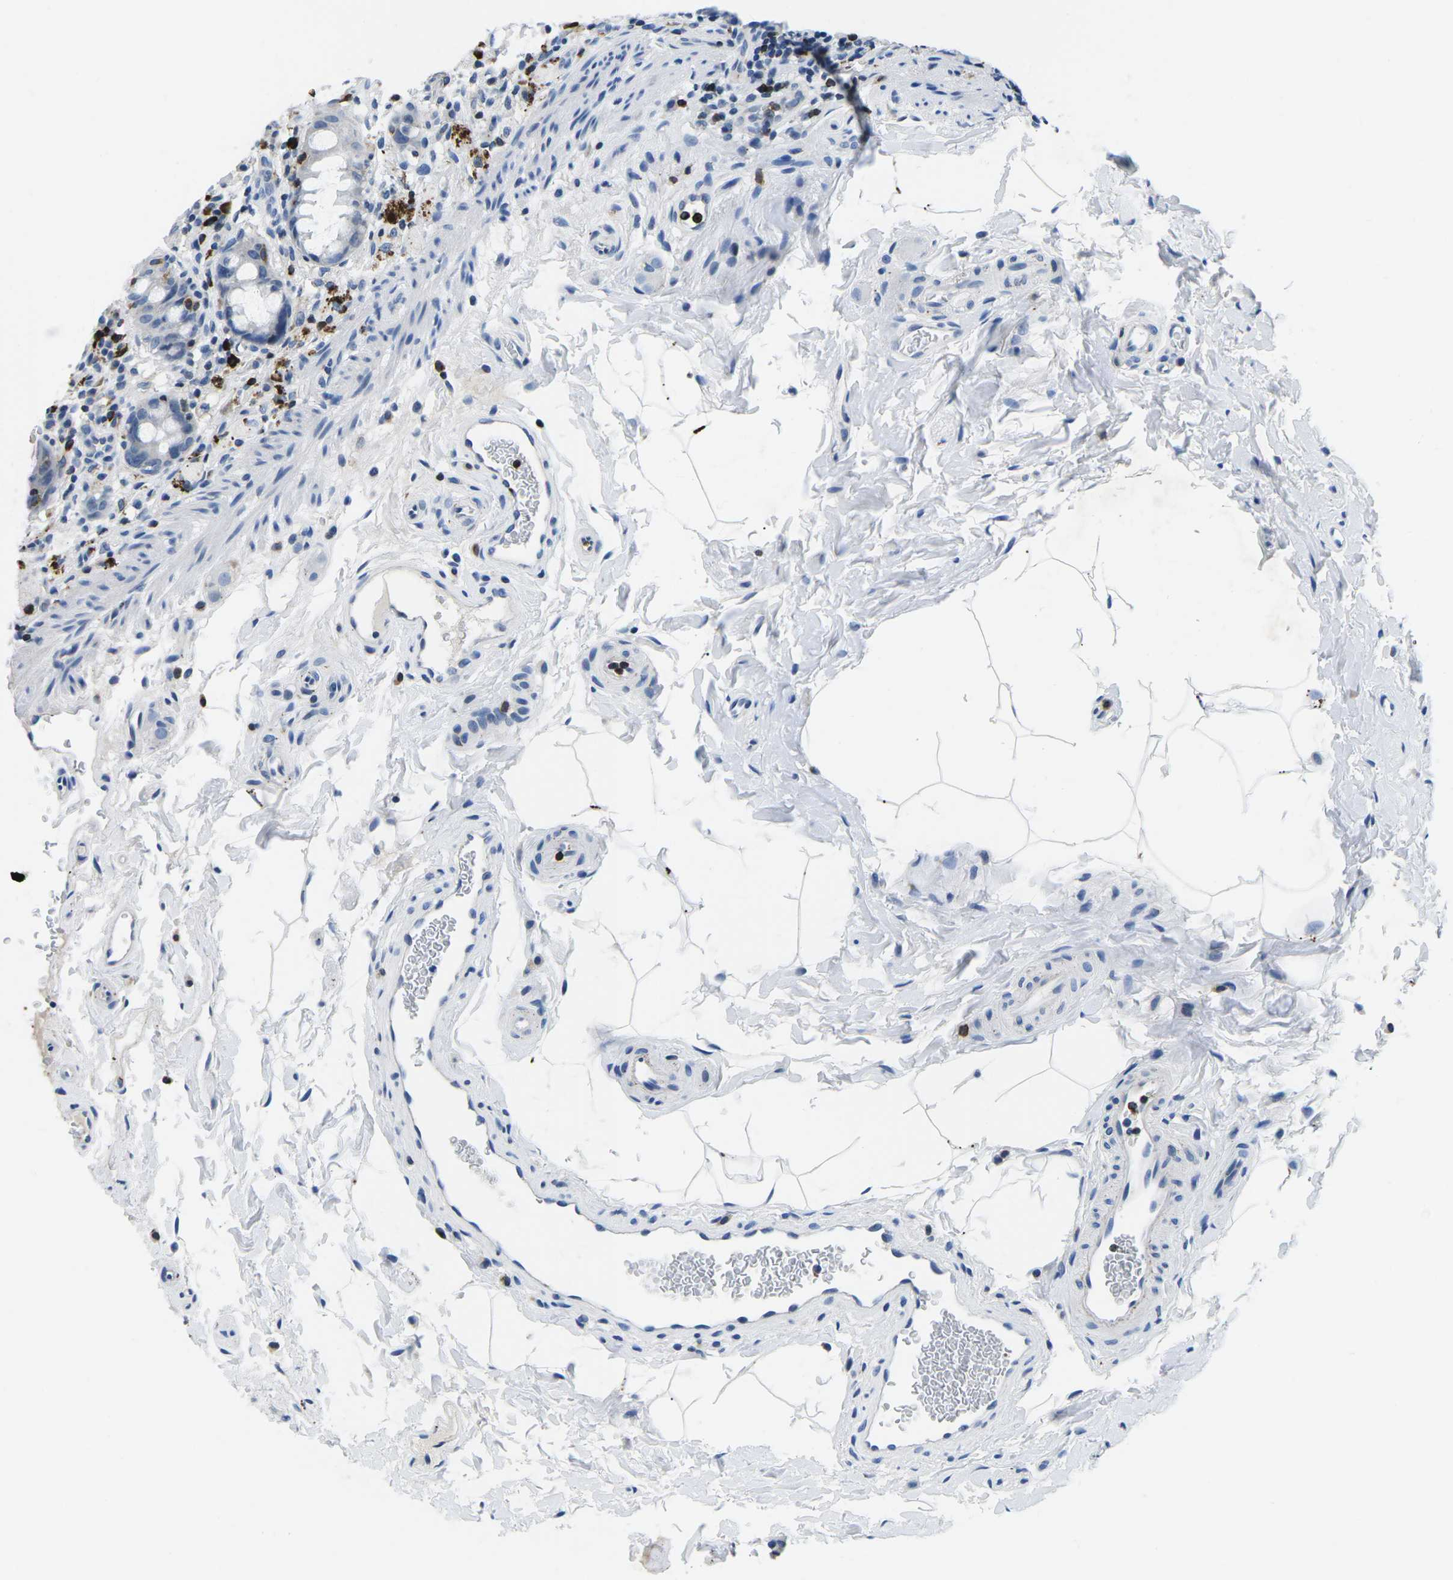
{"staining": {"intensity": "negative", "quantity": "none", "location": "none"}, "tissue": "rectum", "cell_type": "Glandular cells", "image_type": "normal", "snomed": [{"axis": "morphology", "description": "Normal tissue, NOS"}, {"axis": "topography", "description": "Rectum"}], "caption": "This is a histopathology image of immunohistochemistry staining of normal rectum, which shows no staining in glandular cells. (Stains: DAB immunohistochemistry (IHC) with hematoxylin counter stain, Microscopy: brightfield microscopy at high magnification).", "gene": "CTSW", "patient": {"sex": "male", "age": 44}}